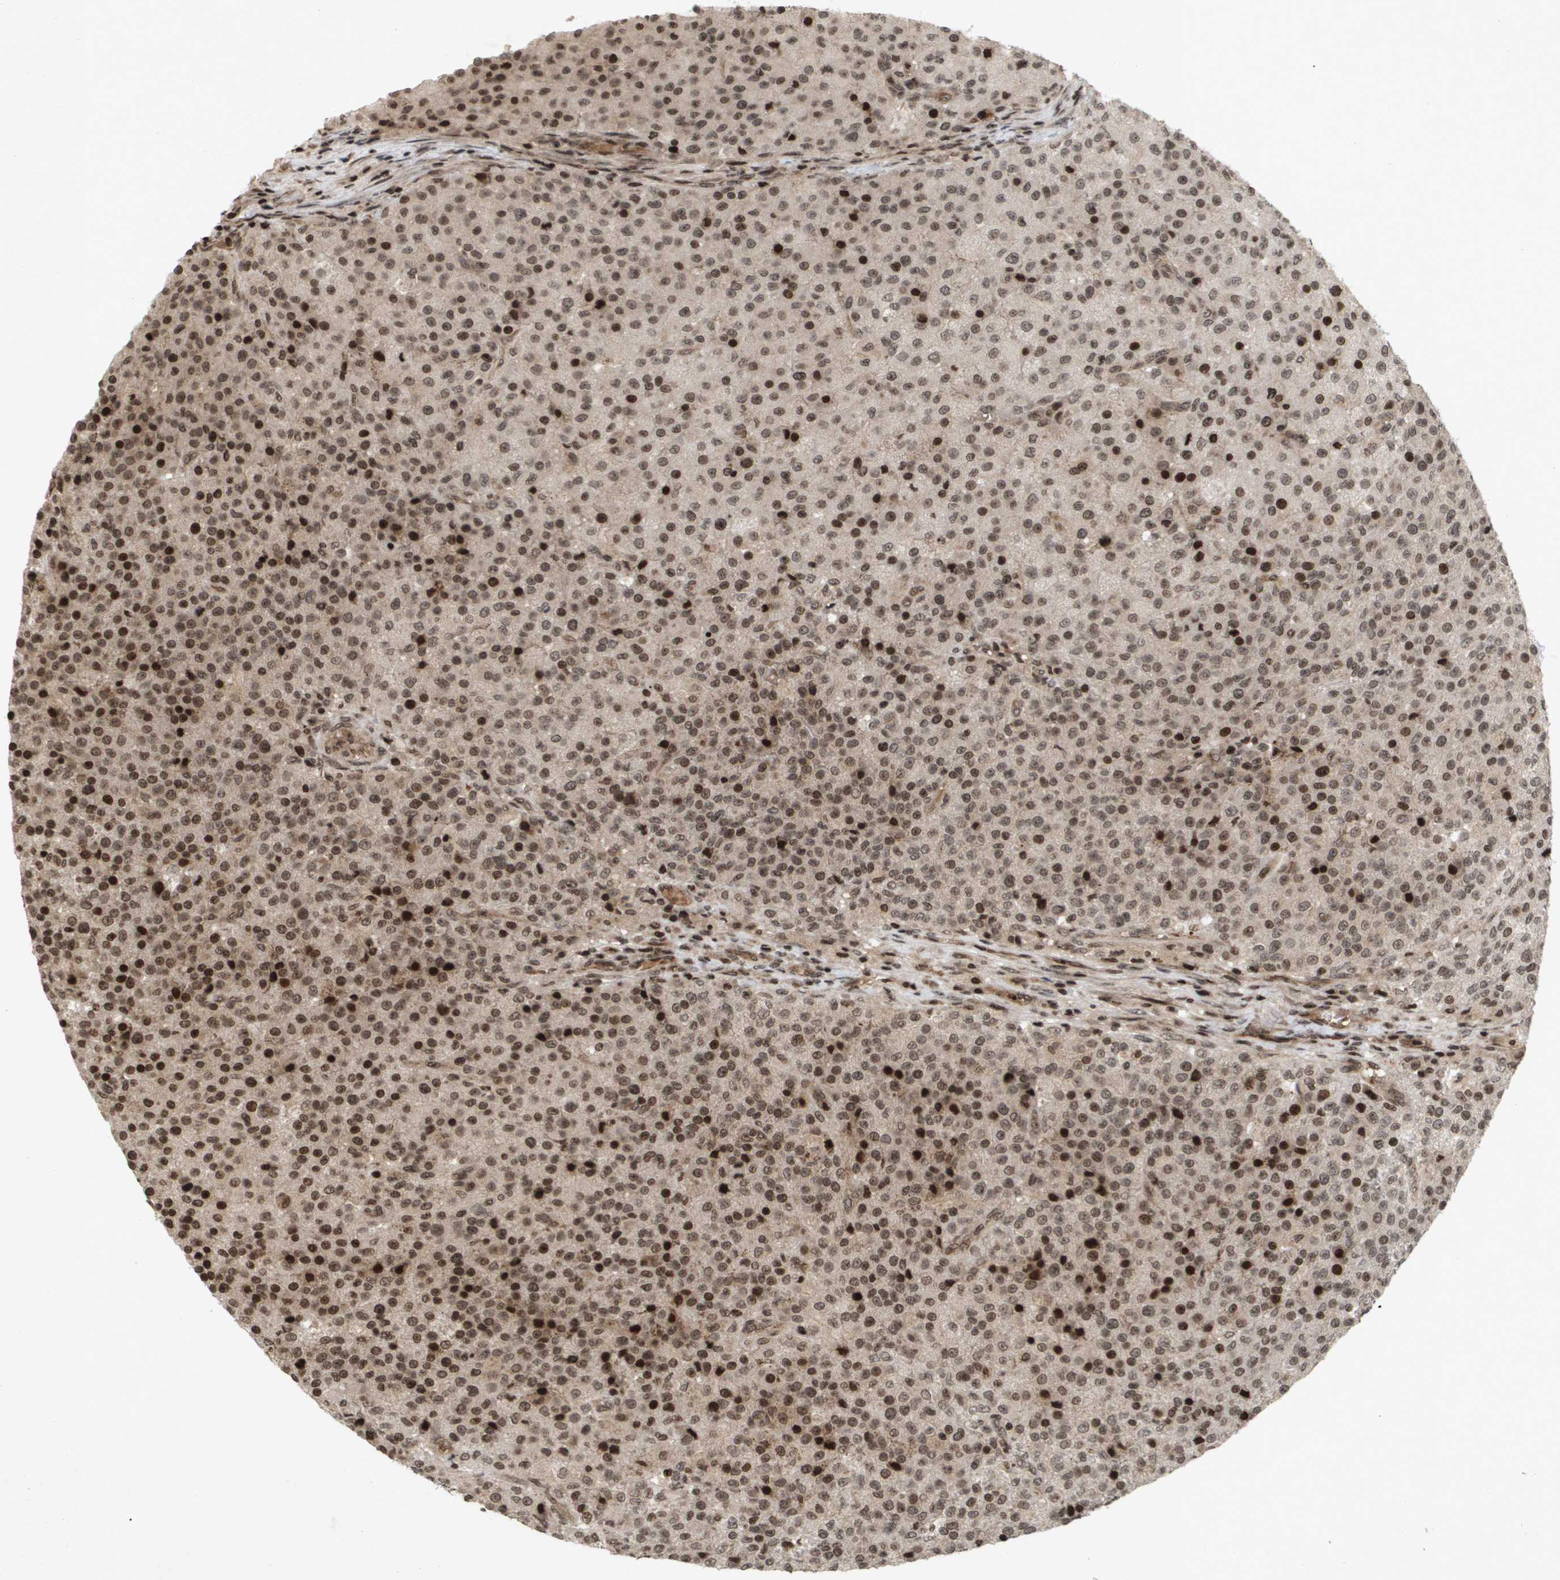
{"staining": {"intensity": "moderate", "quantity": "25%-75%", "location": "nuclear"}, "tissue": "testis cancer", "cell_type": "Tumor cells", "image_type": "cancer", "snomed": [{"axis": "morphology", "description": "Seminoma, NOS"}, {"axis": "topography", "description": "Testis"}], "caption": "The immunohistochemical stain shows moderate nuclear expression in tumor cells of testis cancer tissue.", "gene": "HSPA6", "patient": {"sex": "male", "age": 59}}